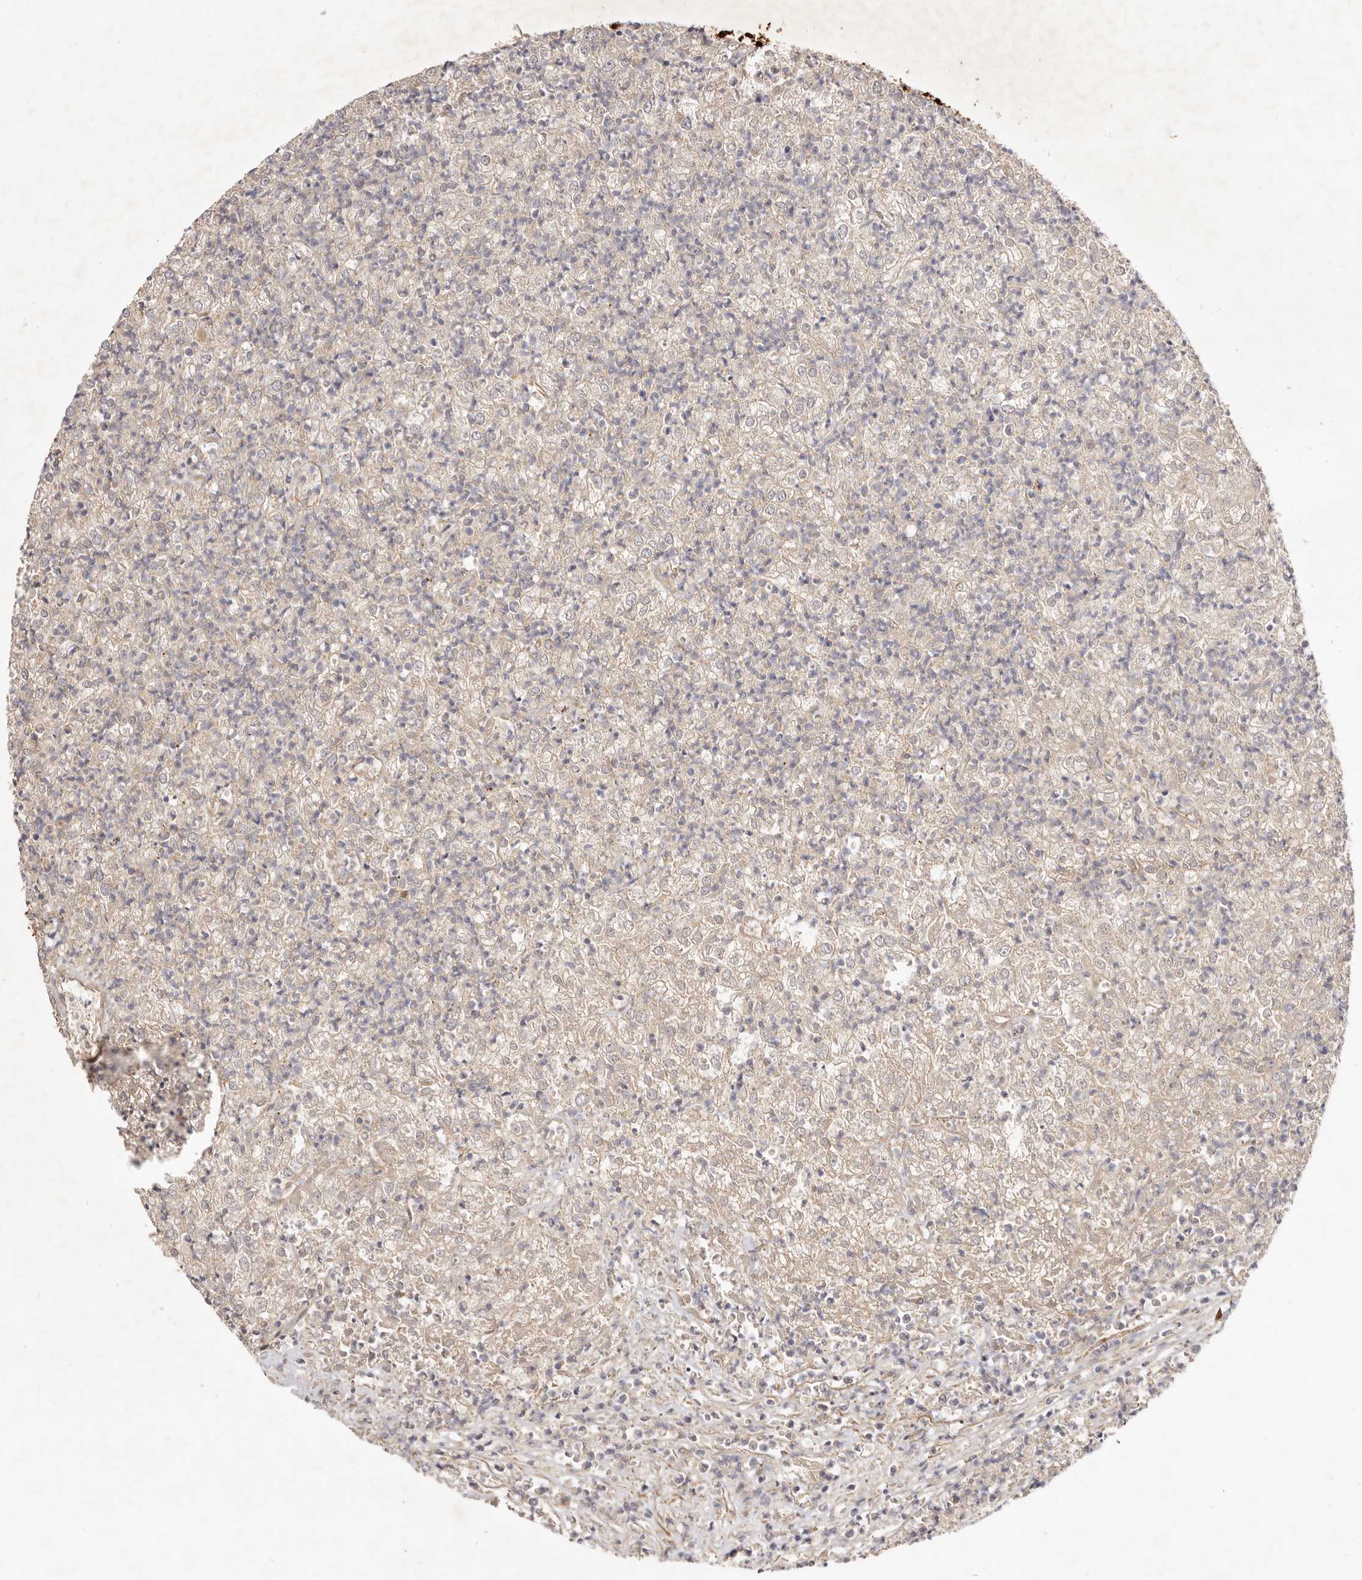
{"staining": {"intensity": "negative", "quantity": "none", "location": "none"}, "tissue": "renal cancer", "cell_type": "Tumor cells", "image_type": "cancer", "snomed": [{"axis": "morphology", "description": "Adenocarcinoma, NOS"}, {"axis": "topography", "description": "Kidney"}], "caption": "Tumor cells show no significant expression in renal cancer (adenocarcinoma).", "gene": "ADAMTS9", "patient": {"sex": "female", "age": 54}}